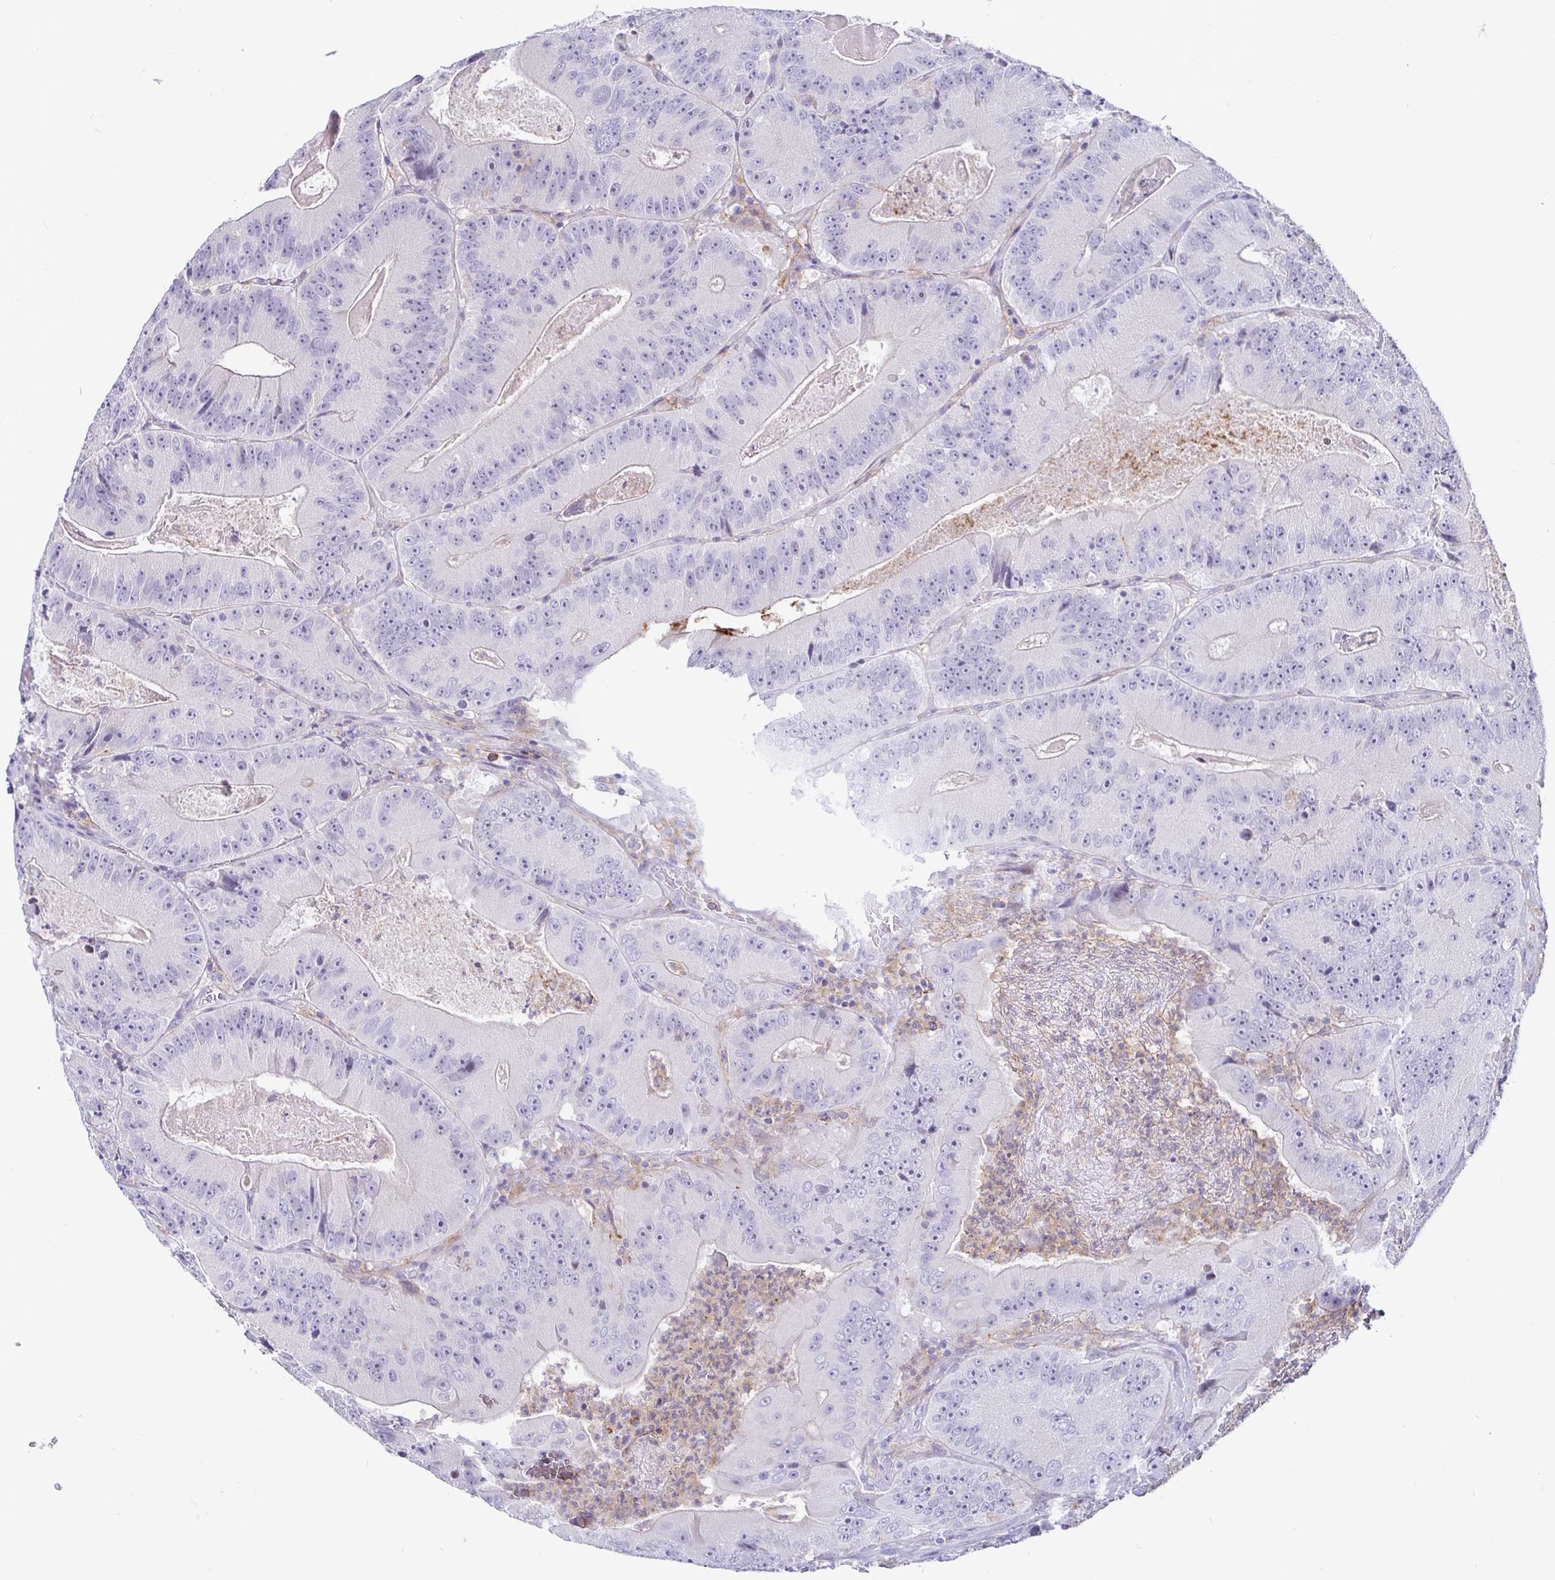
{"staining": {"intensity": "negative", "quantity": "none", "location": "none"}, "tissue": "colorectal cancer", "cell_type": "Tumor cells", "image_type": "cancer", "snomed": [{"axis": "morphology", "description": "Adenocarcinoma, NOS"}, {"axis": "topography", "description": "Colon"}], "caption": "The IHC photomicrograph has no significant expression in tumor cells of colorectal cancer (adenocarcinoma) tissue.", "gene": "SIRPA", "patient": {"sex": "female", "age": 86}}